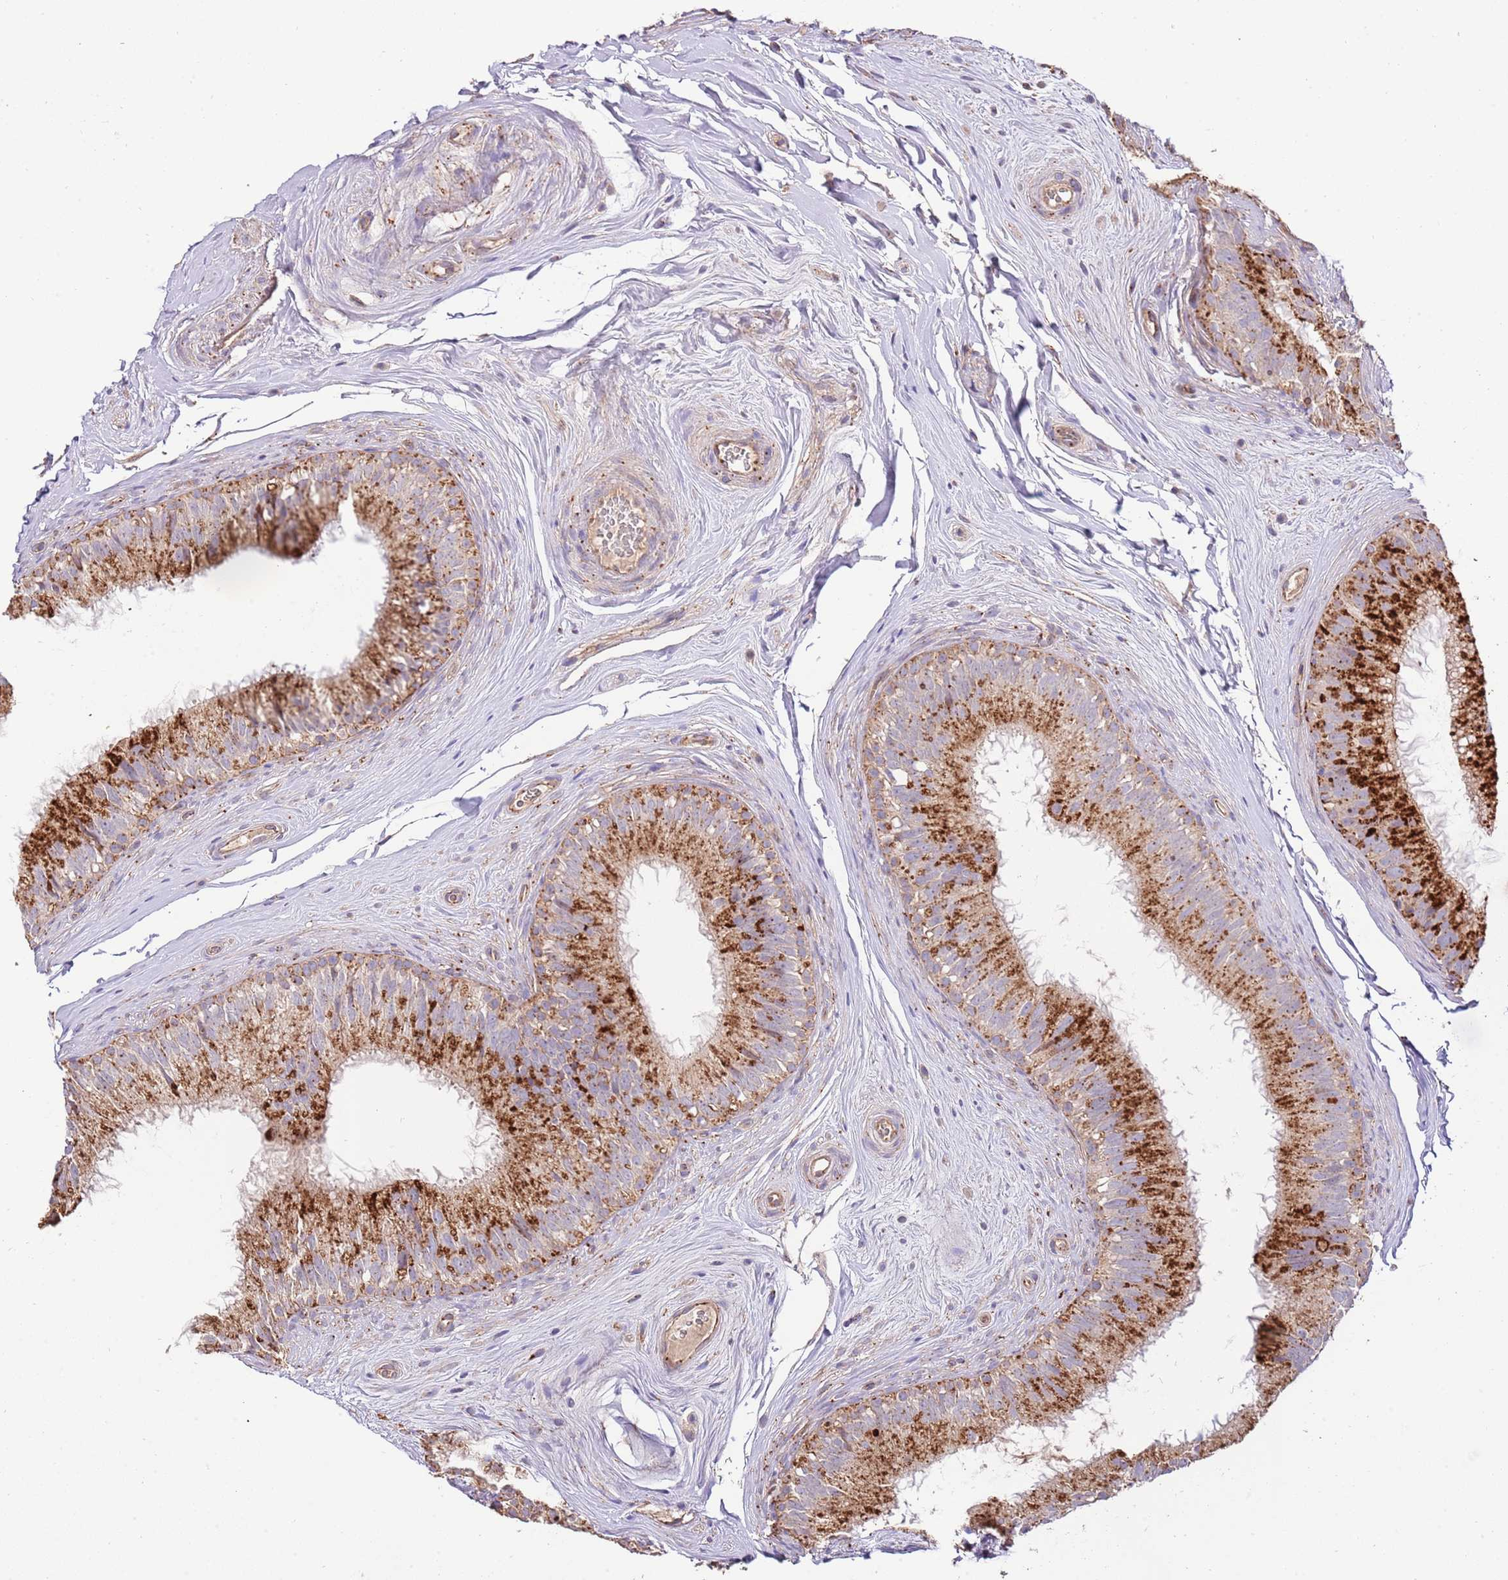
{"staining": {"intensity": "strong", "quantity": ">75%", "location": "cytoplasmic/membranous"}, "tissue": "epididymis", "cell_type": "Glandular cells", "image_type": "normal", "snomed": [{"axis": "morphology", "description": "Normal tissue, NOS"}, {"axis": "topography", "description": "Epididymis"}], "caption": "Immunohistochemistry (IHC) image of normal epididymis stained for a protein (brown), which reveals high levels of strong cytoplasmic/membranous staining in about >75% of glandular cells.", "gene": "DOCK6", "patient": {"sex": "male", "age": 34}}